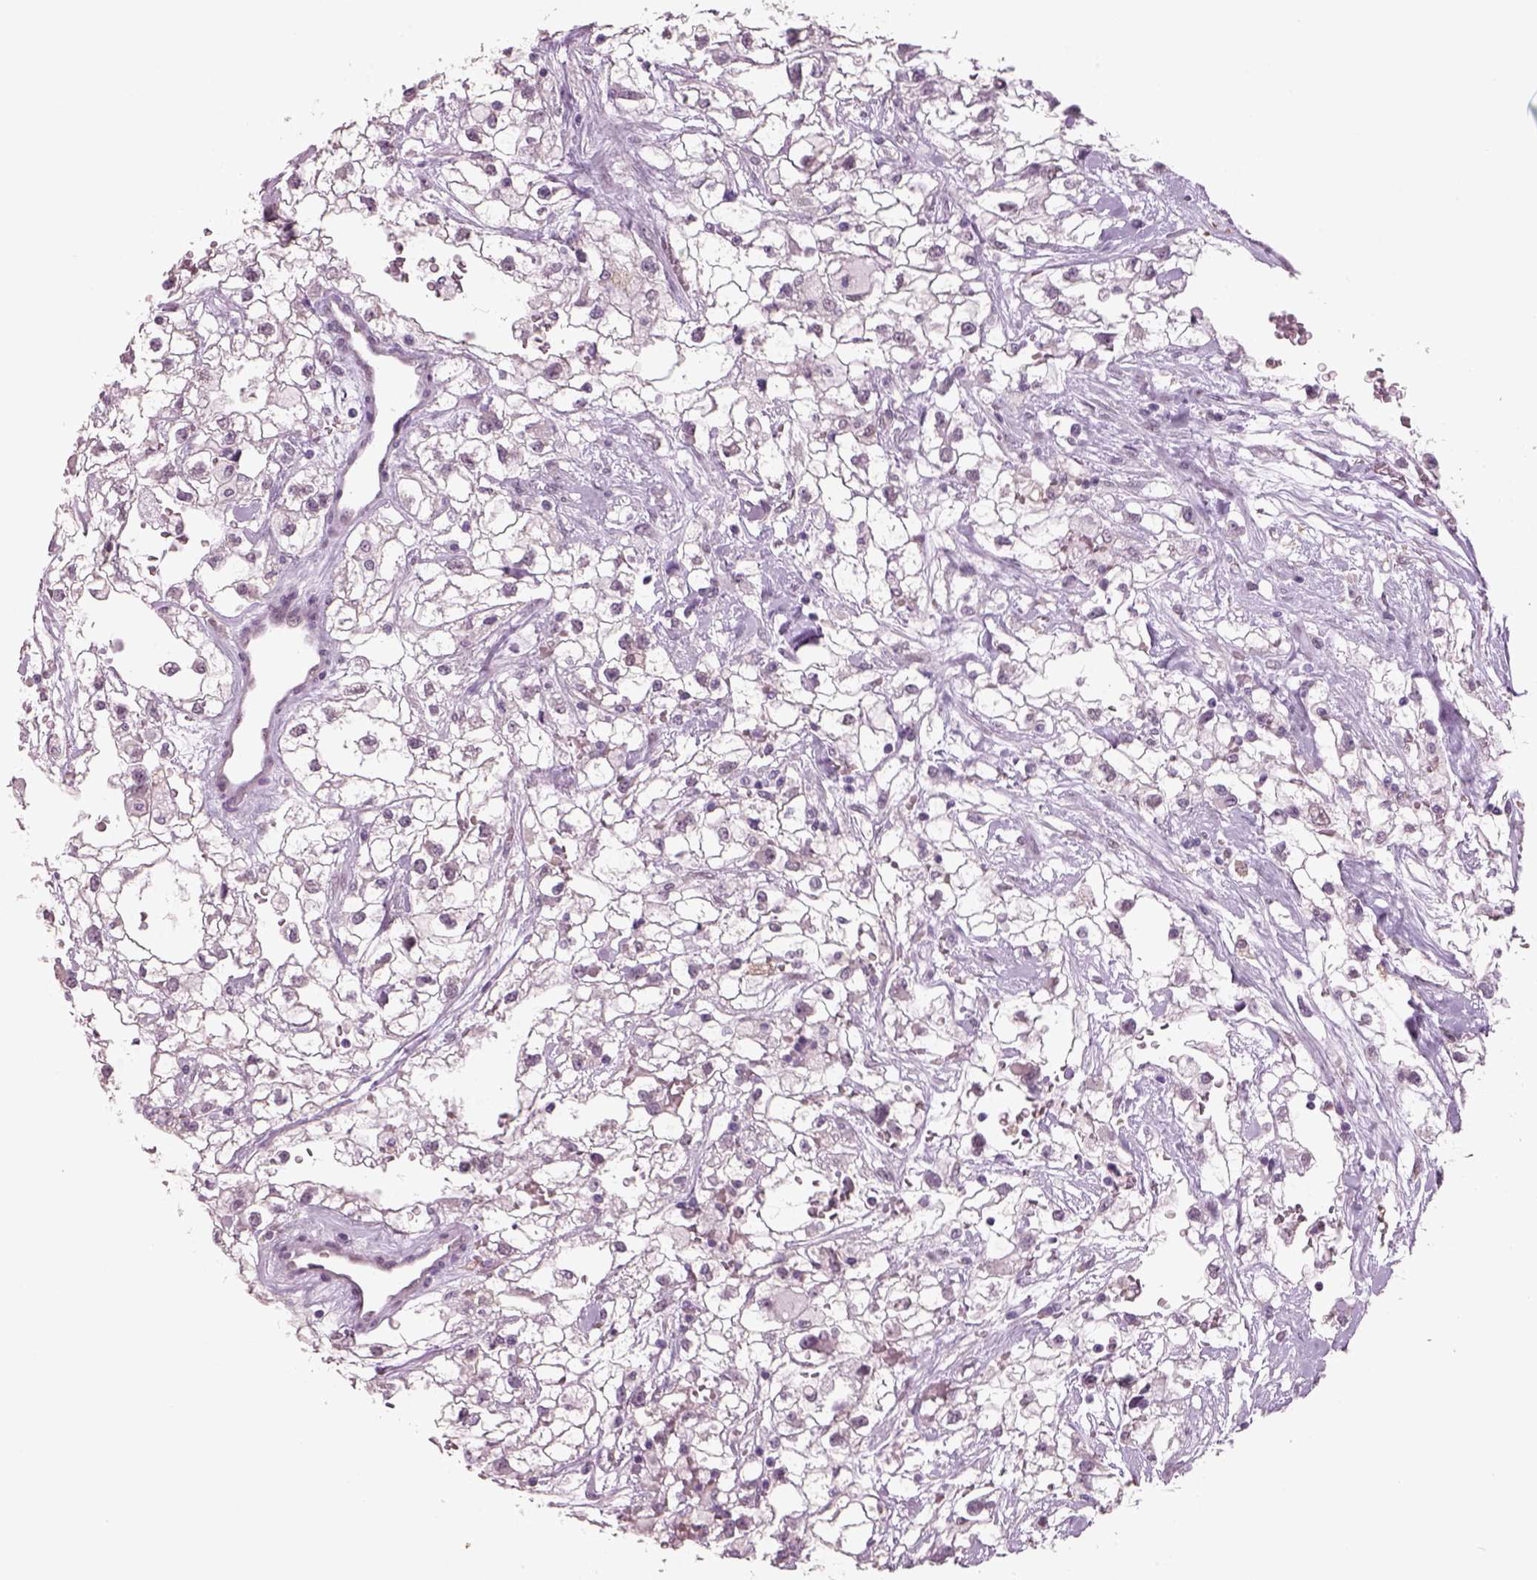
{"staining": {"intensity": "negative", "quantity": "none", "location": "none"}, "tissue": "renal cancer", "cell_type": "Tumor cells", "image_type": "cancer", "snomed": [{"axis": "morphology", "description": "Adenocarcinoma, NOS"}, {"axis": "topography", "description": "Kidney"}], "caption": "DAB (3,3'-diaminobenzidine) immunohistochemical staining of human renal adenocarcinoma displays no significant positivity in tumor cells.", "gene": "NAT8", "patient": {"sex": "male", "age": 59}}